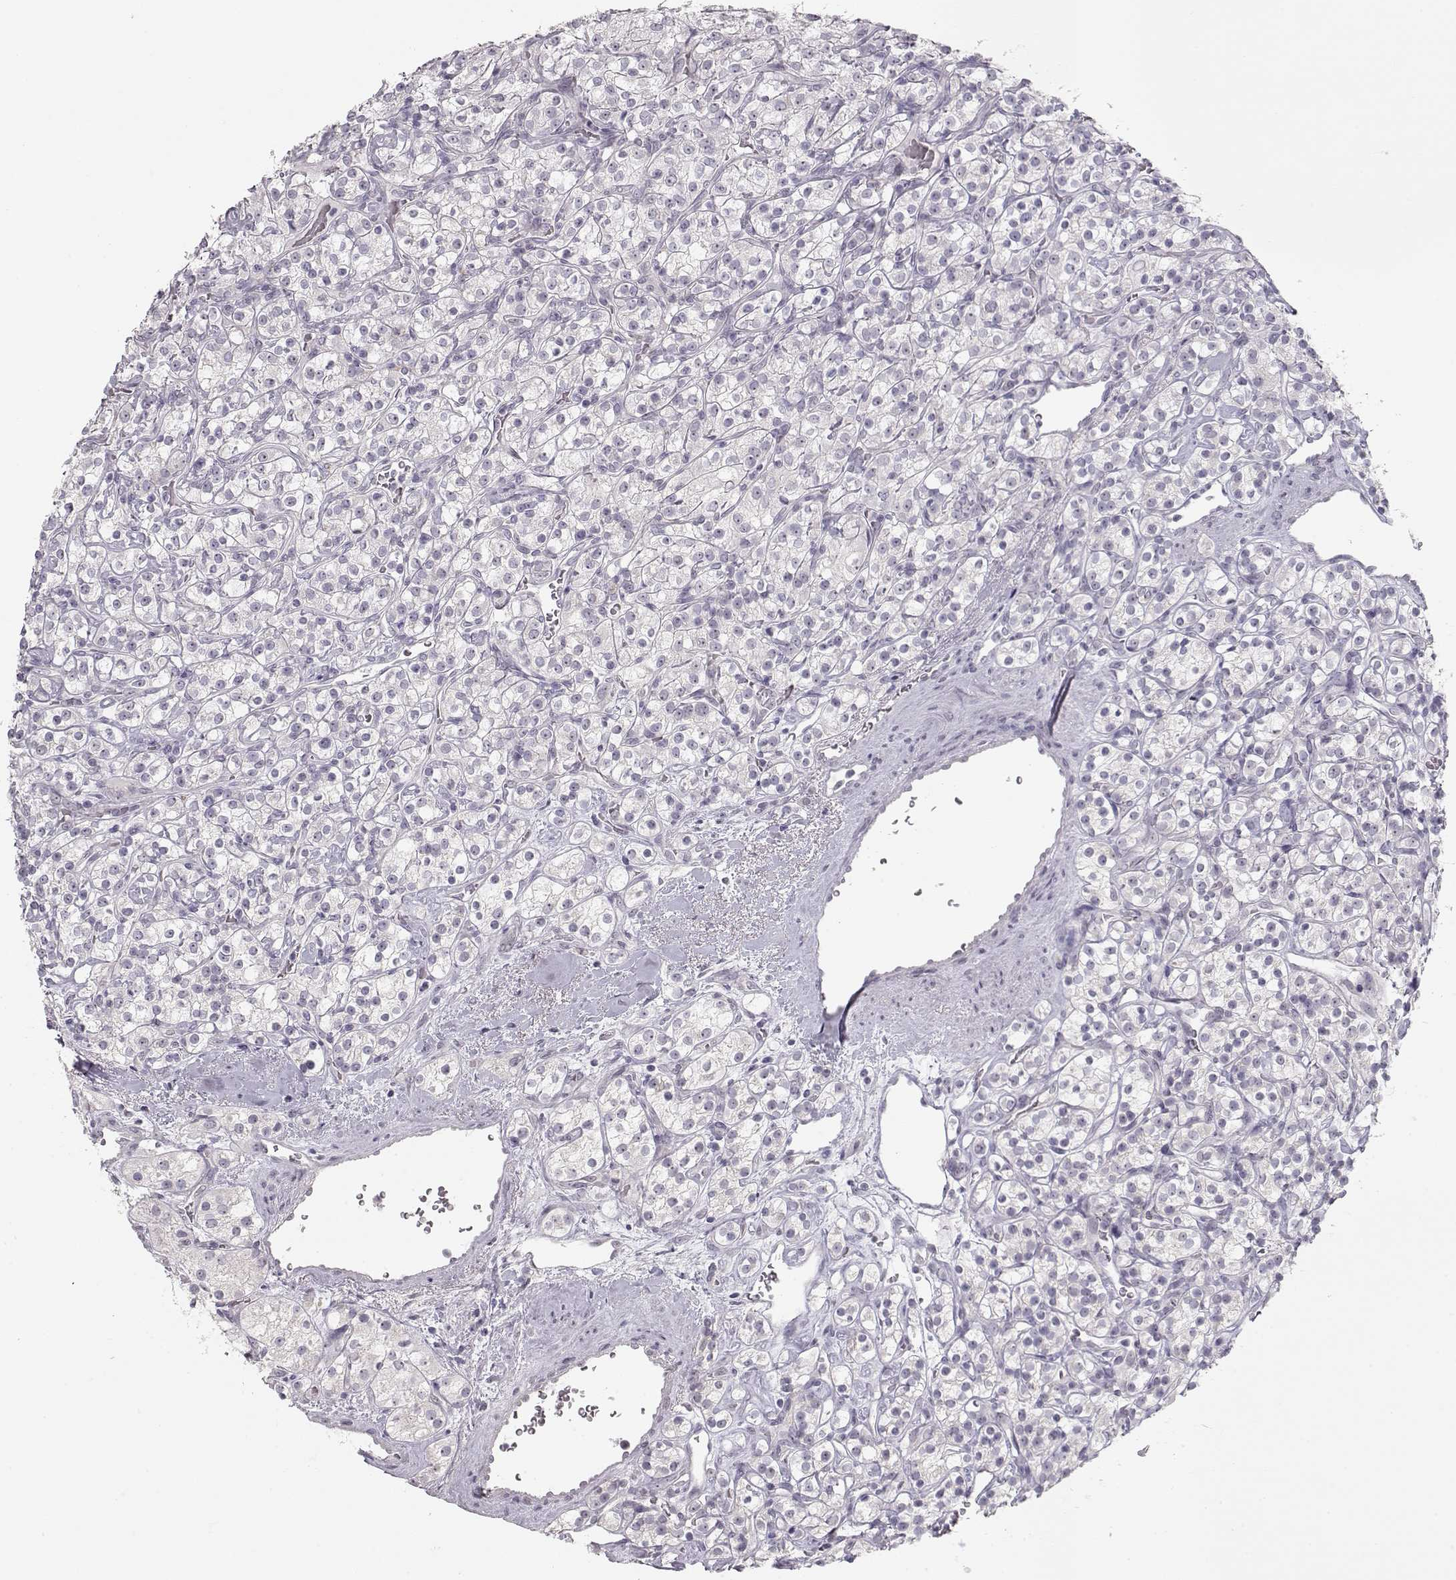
{"staining": {"intensity": "negative", "quantity": "none", "location": "none"}, "tissue": "renal cancer", "cell_type": "Tumor cells", "image_type": "cancer", "snomed": [{"axis": "morphology", "description": "Adenocarcinoma, NOS"}, {"axis": "topography", "description": "Kidney"}], "caption": "The micrograph reveals no staining of tumor cells in renal cancer (adenocarcinoma).", "gene": "FAM205A", "patient": {"sex": "male", "age": 77}}